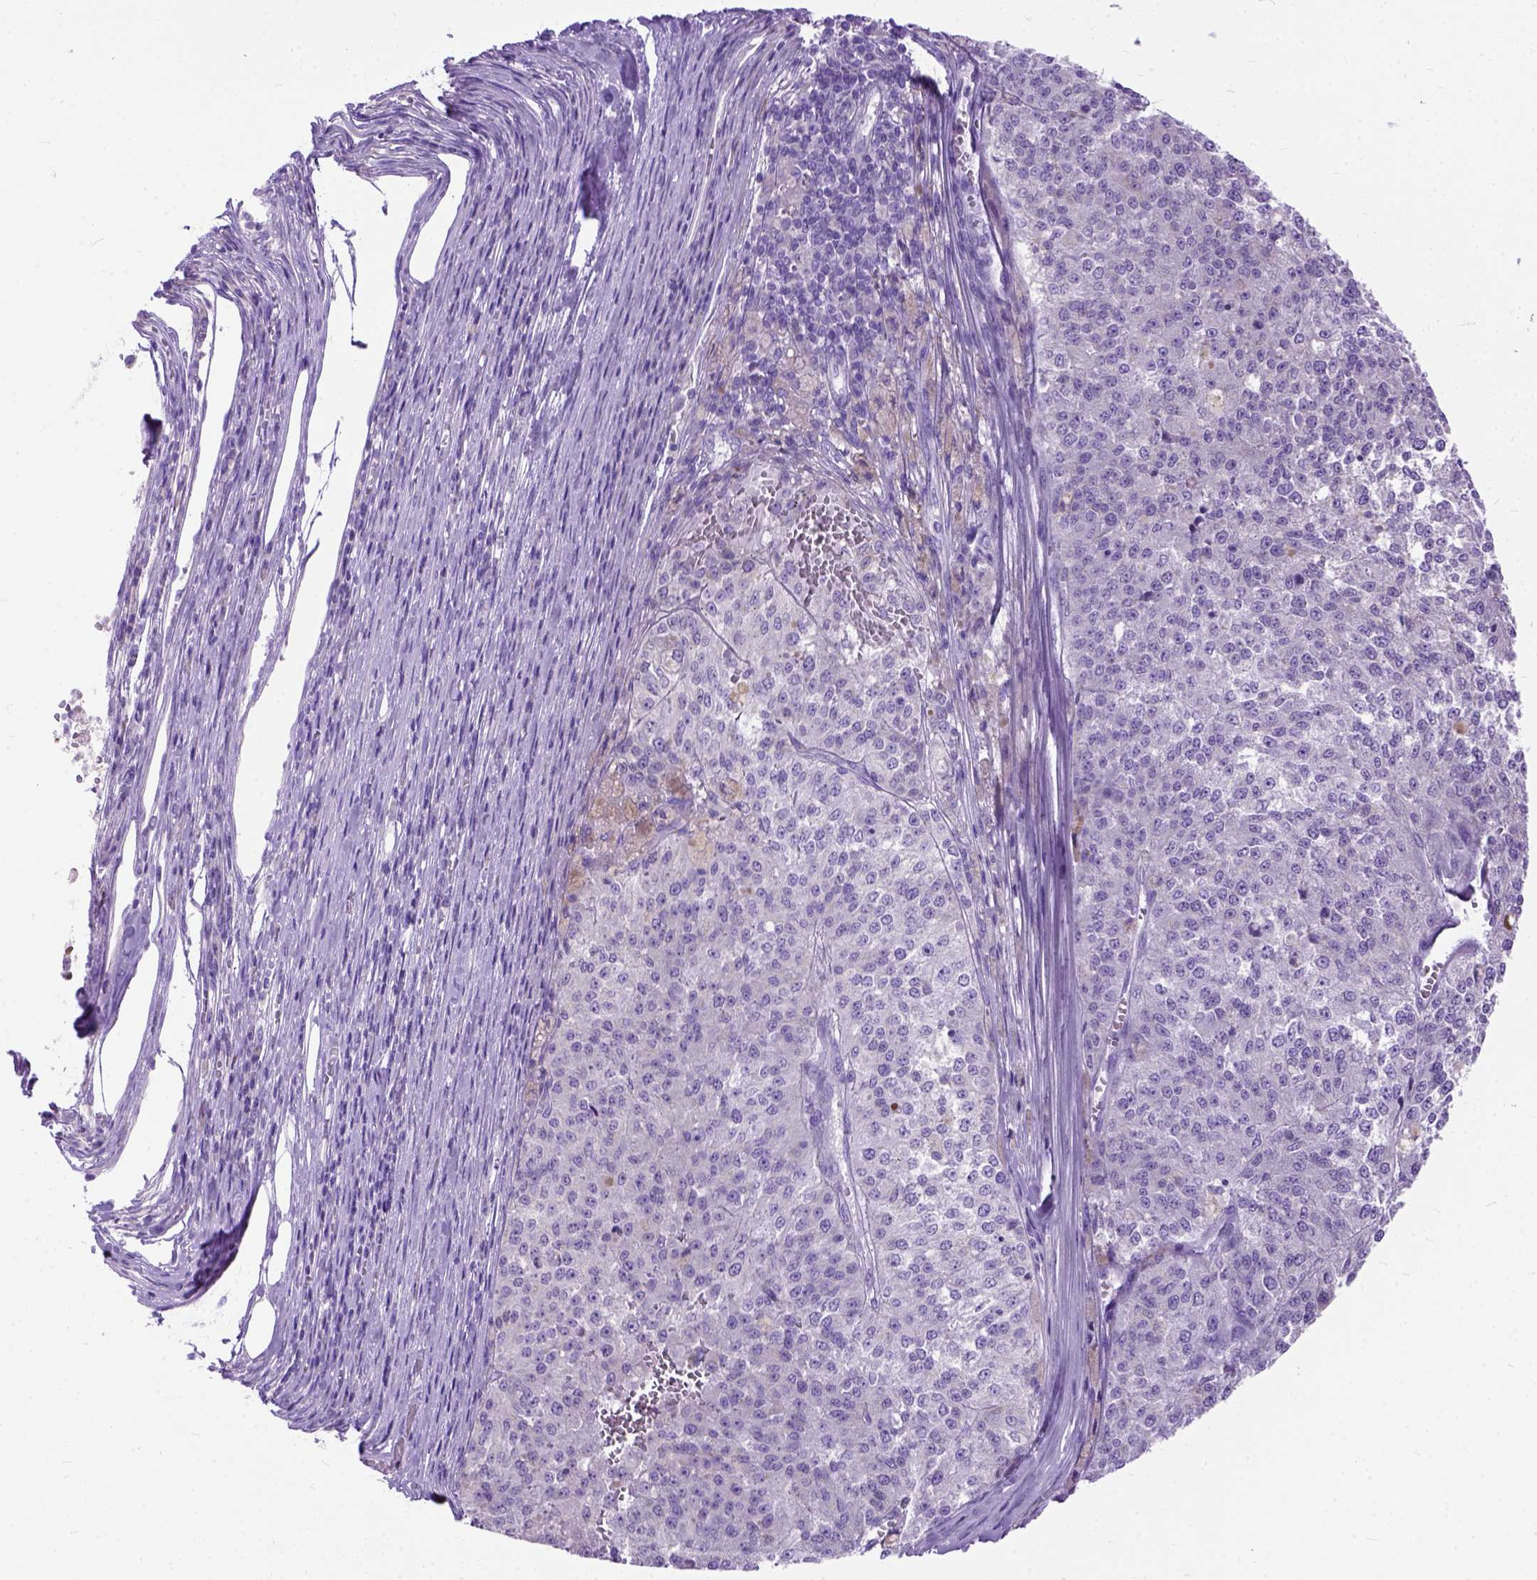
{"staining": {"intensity": "negative", "quantity": "none", "location": "none"}, "tissue": "melanoma", "cell_type": "Tumor cells", "image_type": "cancer", "snomed": [{"axis": "morphology", "description": "Malignant melanoma, Metastatic site"}, {"axis": "topography", "description": "Lymph node"}], "caption": "A histopathology image of melanoma stained for a protein displays no brown staining in tumor cells.", "gene": "ODAD3", "patient": {"sex": "female", "age": 64}}